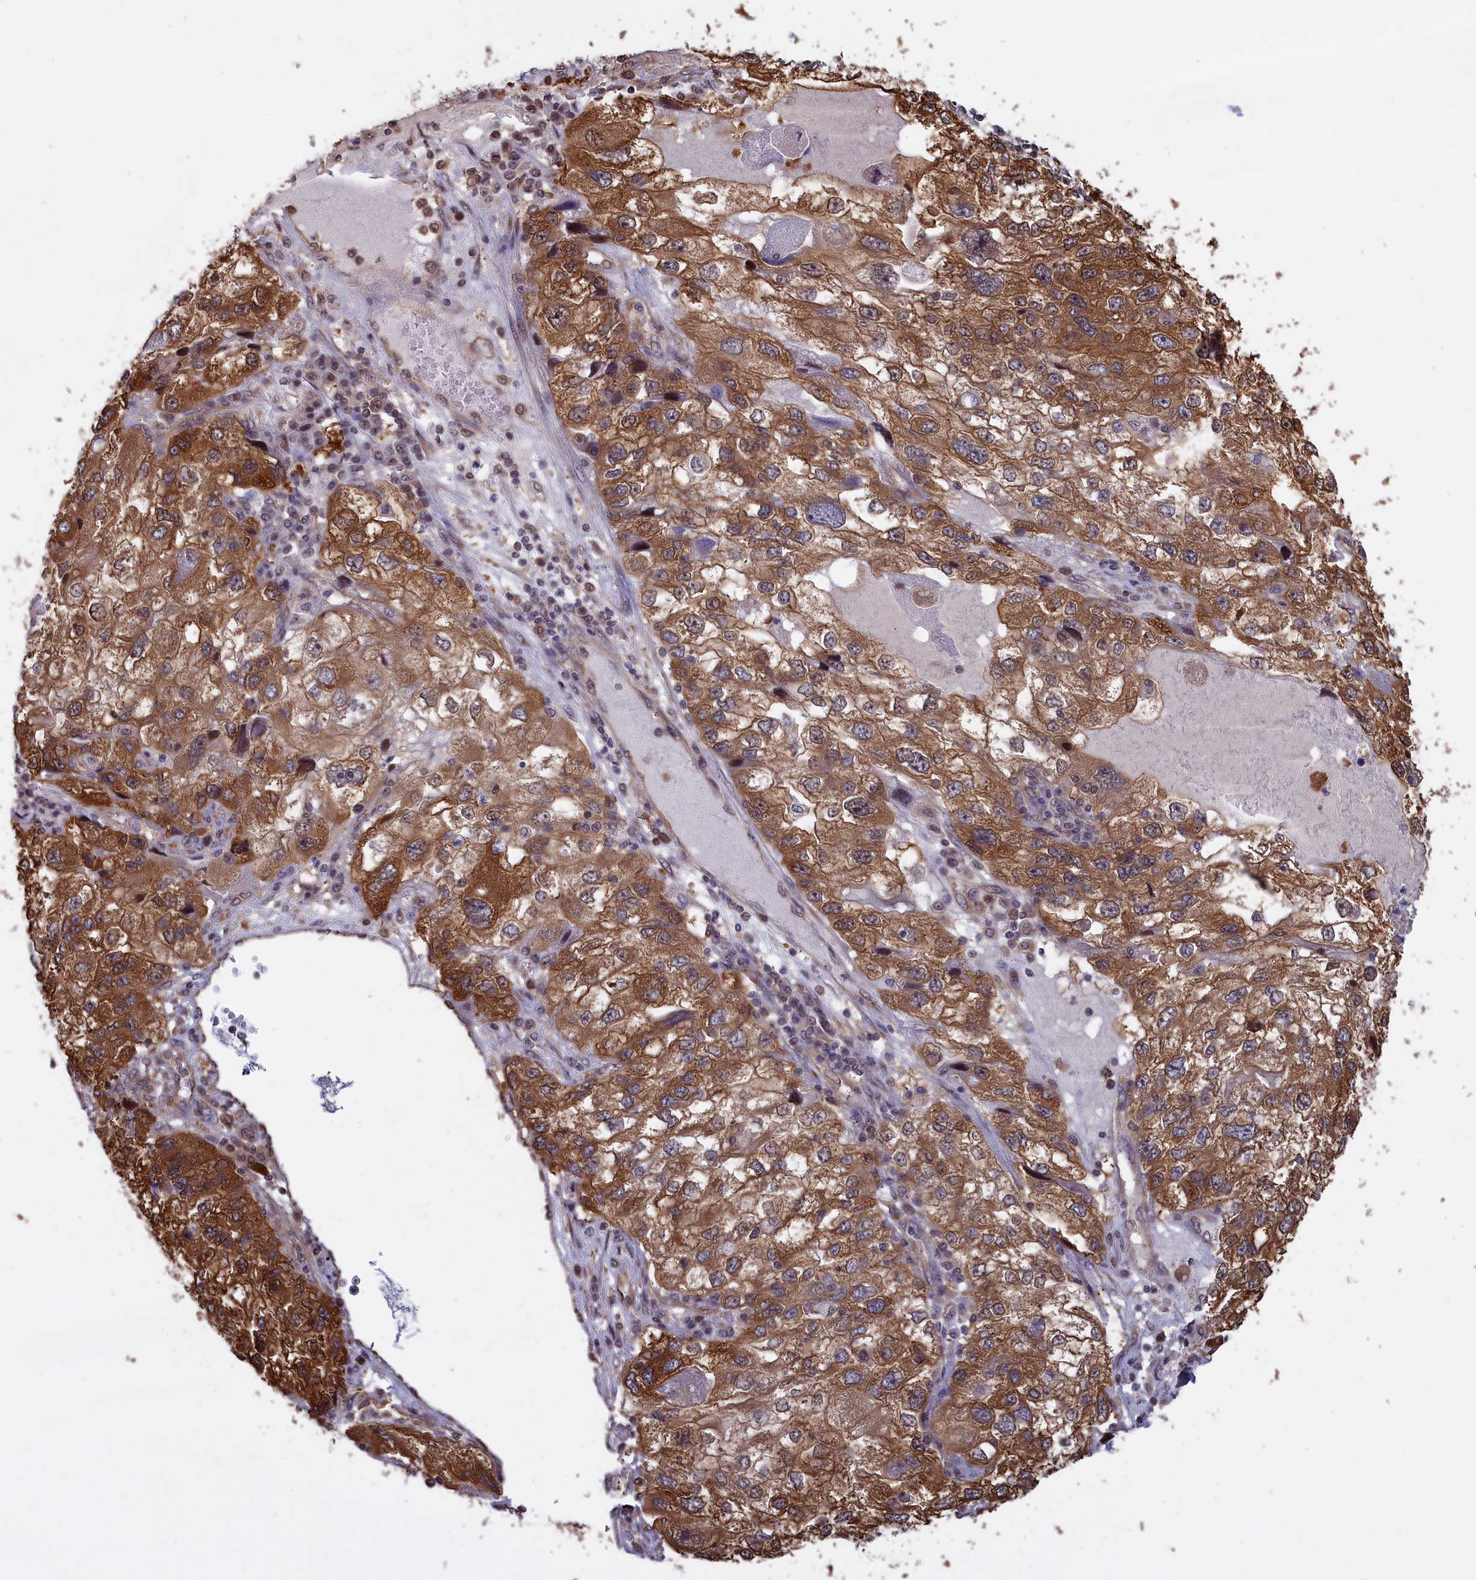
{"staining": {"intensity": "moderate", "quantity": ">75%", "location": "cytoplasmic/membranous,nuclear"}, "tissue": "endometrial cancer", "cell_type": "Tumor cells", "image_type": "cancer", "snomed": [{"axis": "morphology", "description": "Adenocarcinoma, NOS"}, {"axis": "topography", "description": "Endometrium"}], "caption": "A photomicrograph of human endometrial cancer stained for a protein displays moderate cytoplasmic/membranous and nuclear brown staining in tumor cells.", "gene": "ABCC8", "patient": {"sex": "female", "age": 49}}